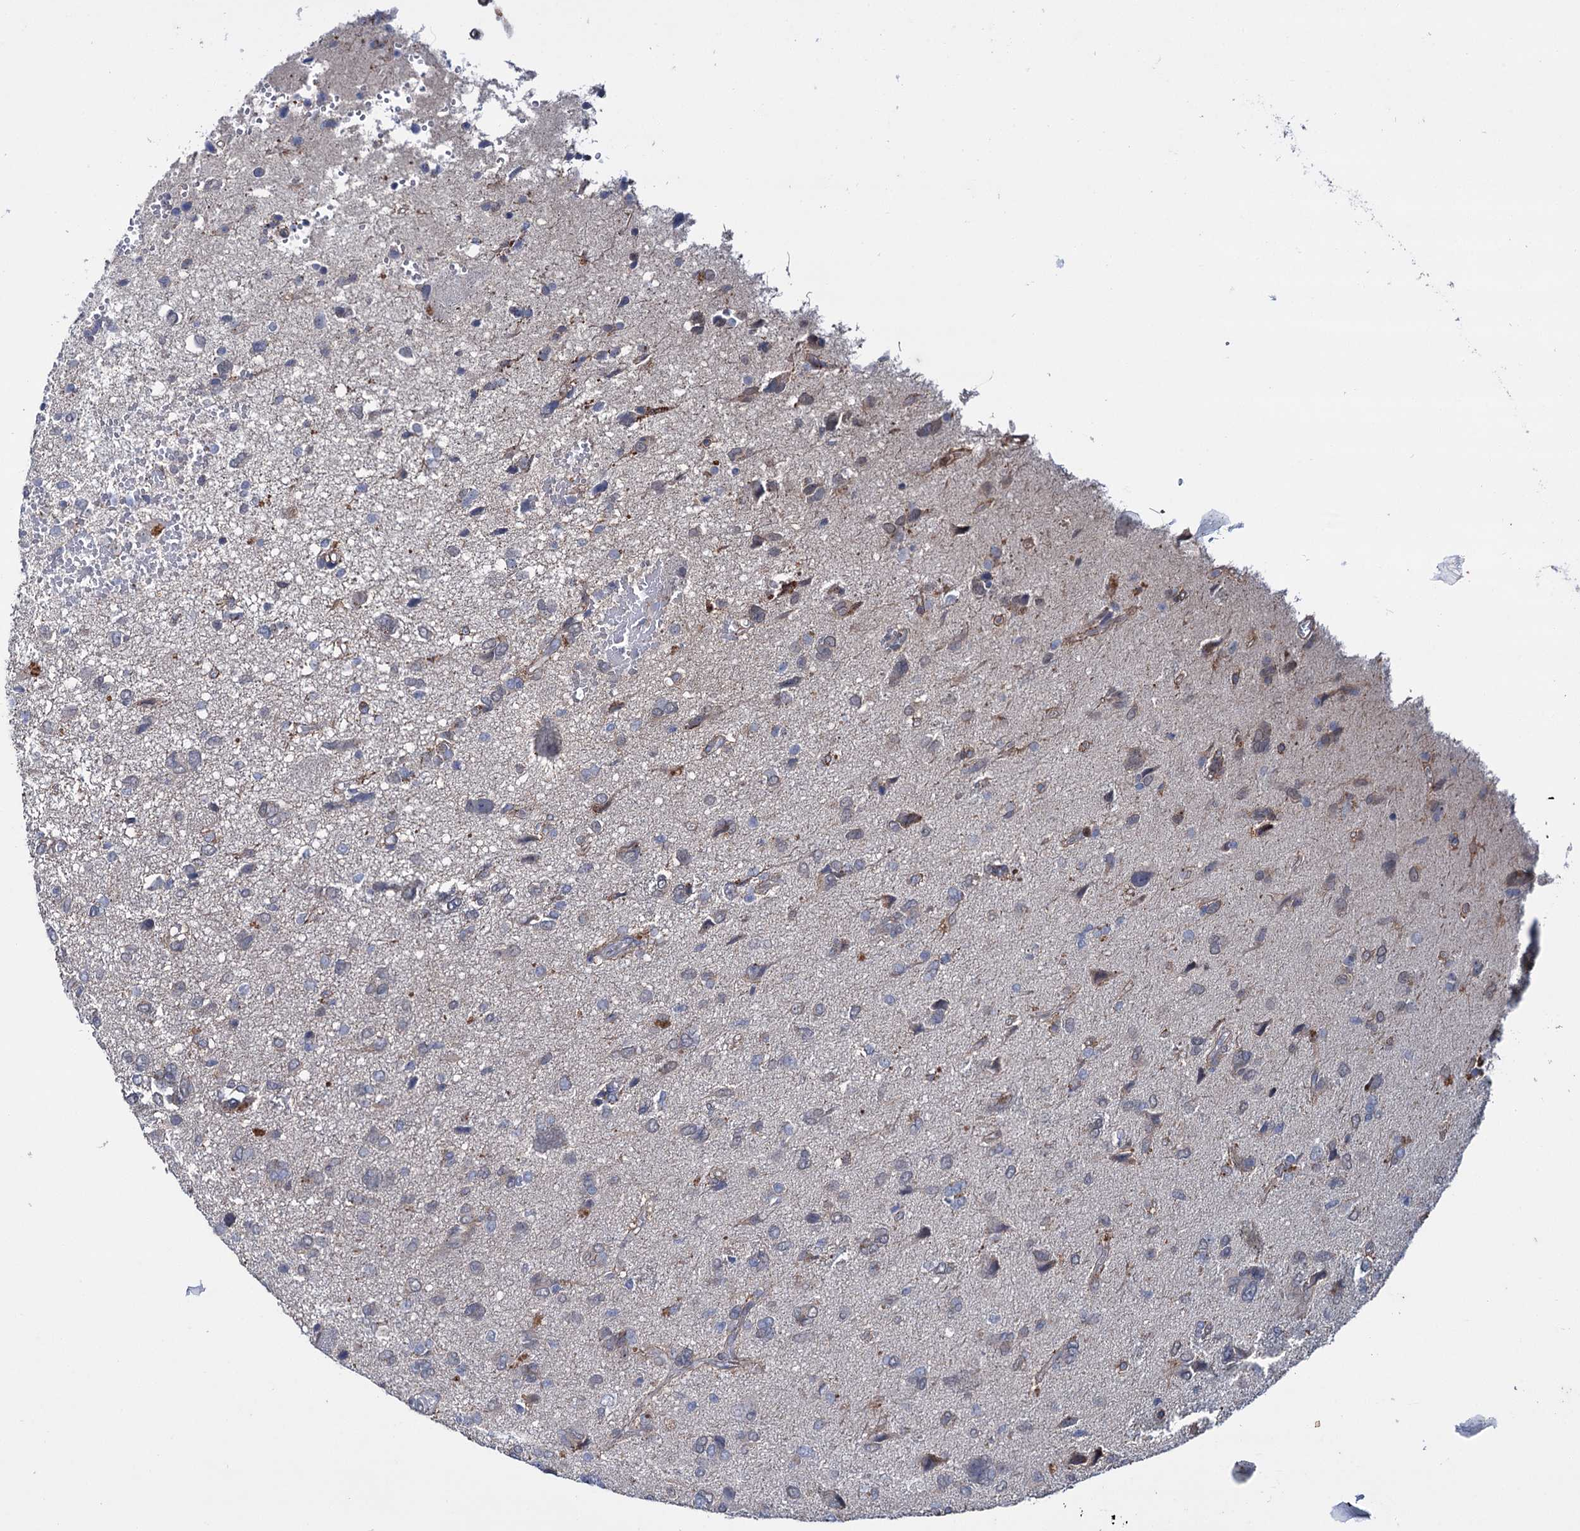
{"staining": {"intensity": "weak", "quantity": "<25%", "location": "cytoplasmic/membranous"}, "tissue": "glioma", "cell_type": "Tumor cells", "image_type": "cancer", "snomed": [{"axis": "morphology", "description": "Glioma, malignant, High grade"}, {"axis": "topography", "description": "Brain"}], "caption": "IHC of human glioma displays no expression in tumor cells.", "gene": "LYZL4", "patient": {"sex": "female", "age": 59}}